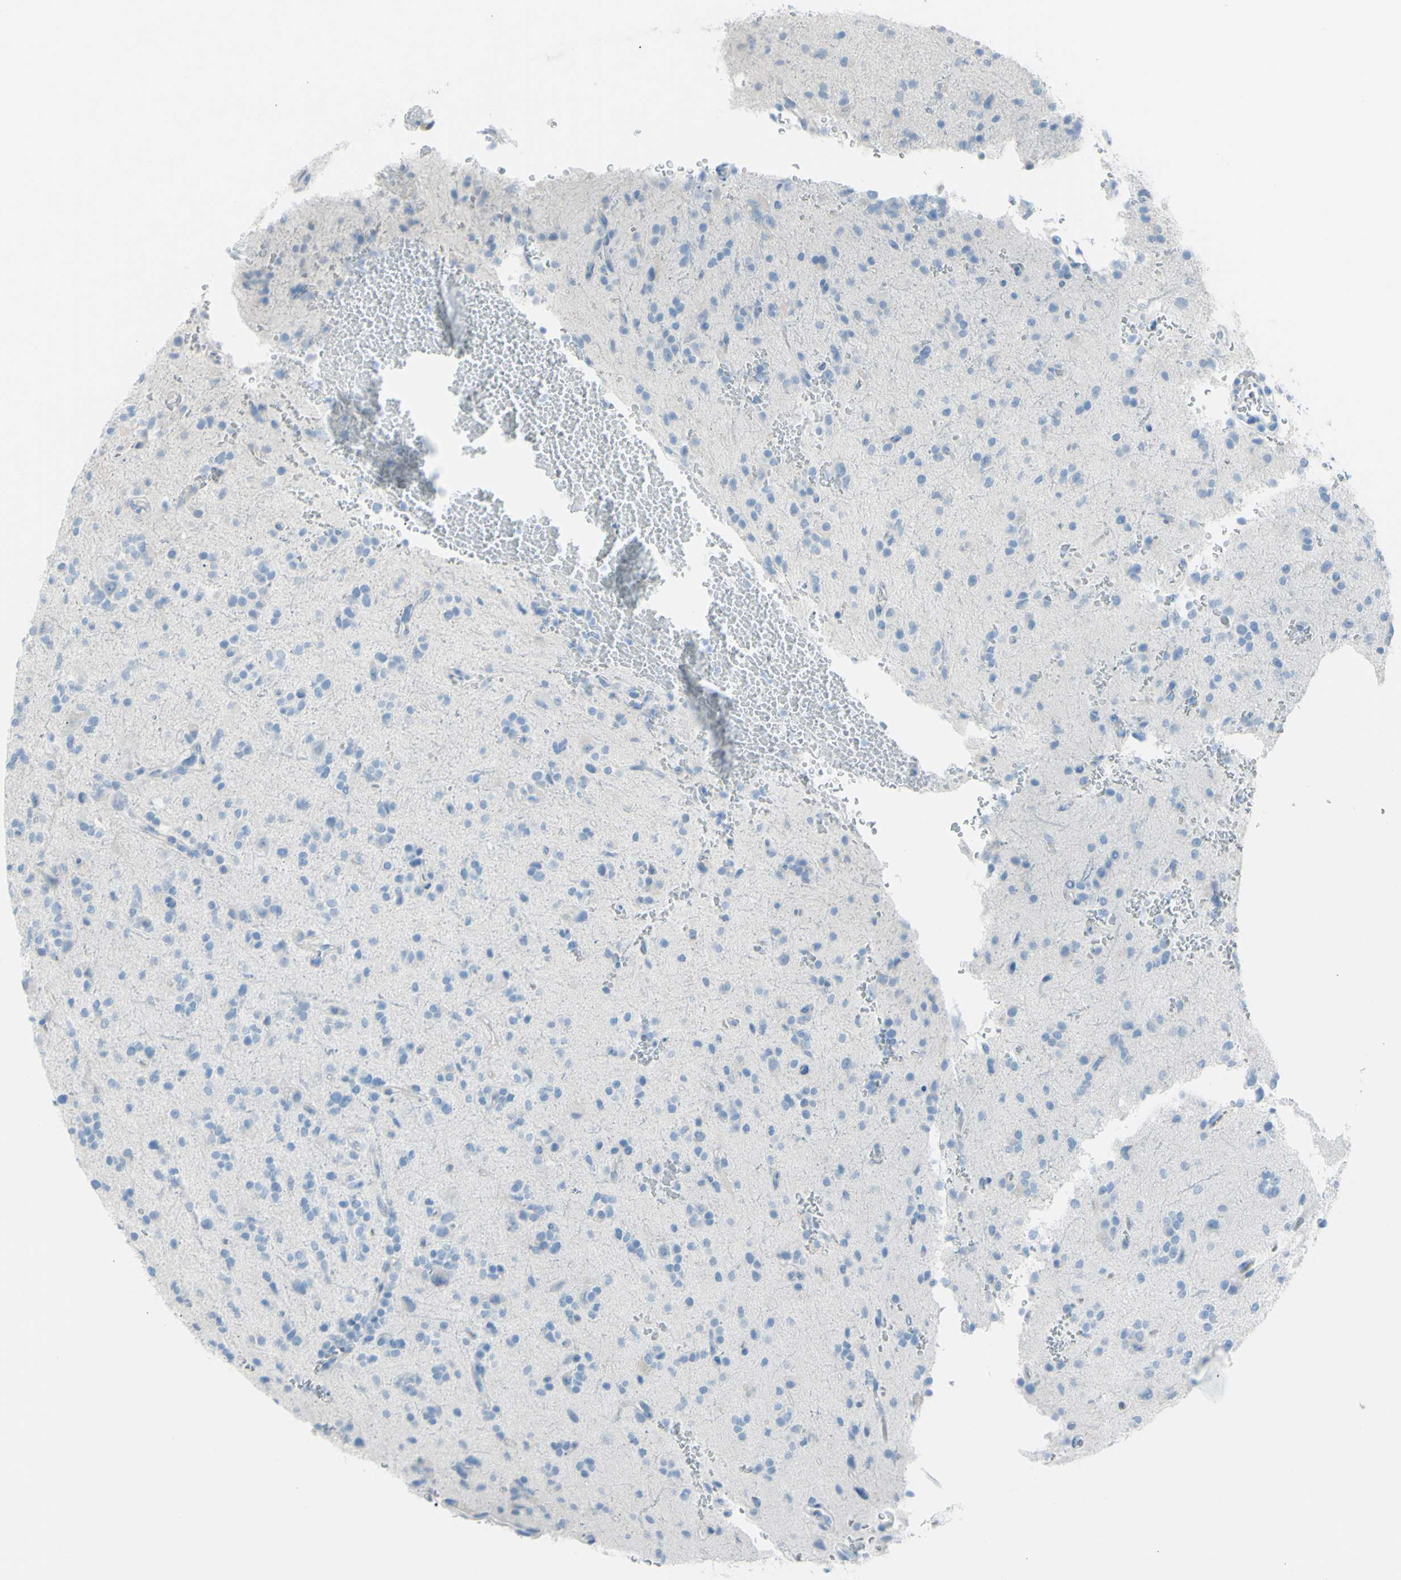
{"staining": {"intensity": "negative", "quantity": "none", "location": "none"}, "tissue": "glioma", "cell_type": "Tumor cells", "image_type": "cancer", "snomed": [{"axis": "morphology", "description": "Glioma, malignant, High grade"}, {"axis": "topography", "description": "Brain"}], "caption": "This is an immunohistochemistry photomicrograph of glioma. There is no positivity in tumor cells.", "gene": "TFPI2", "patient": {"sex": "male", "age": 47}}